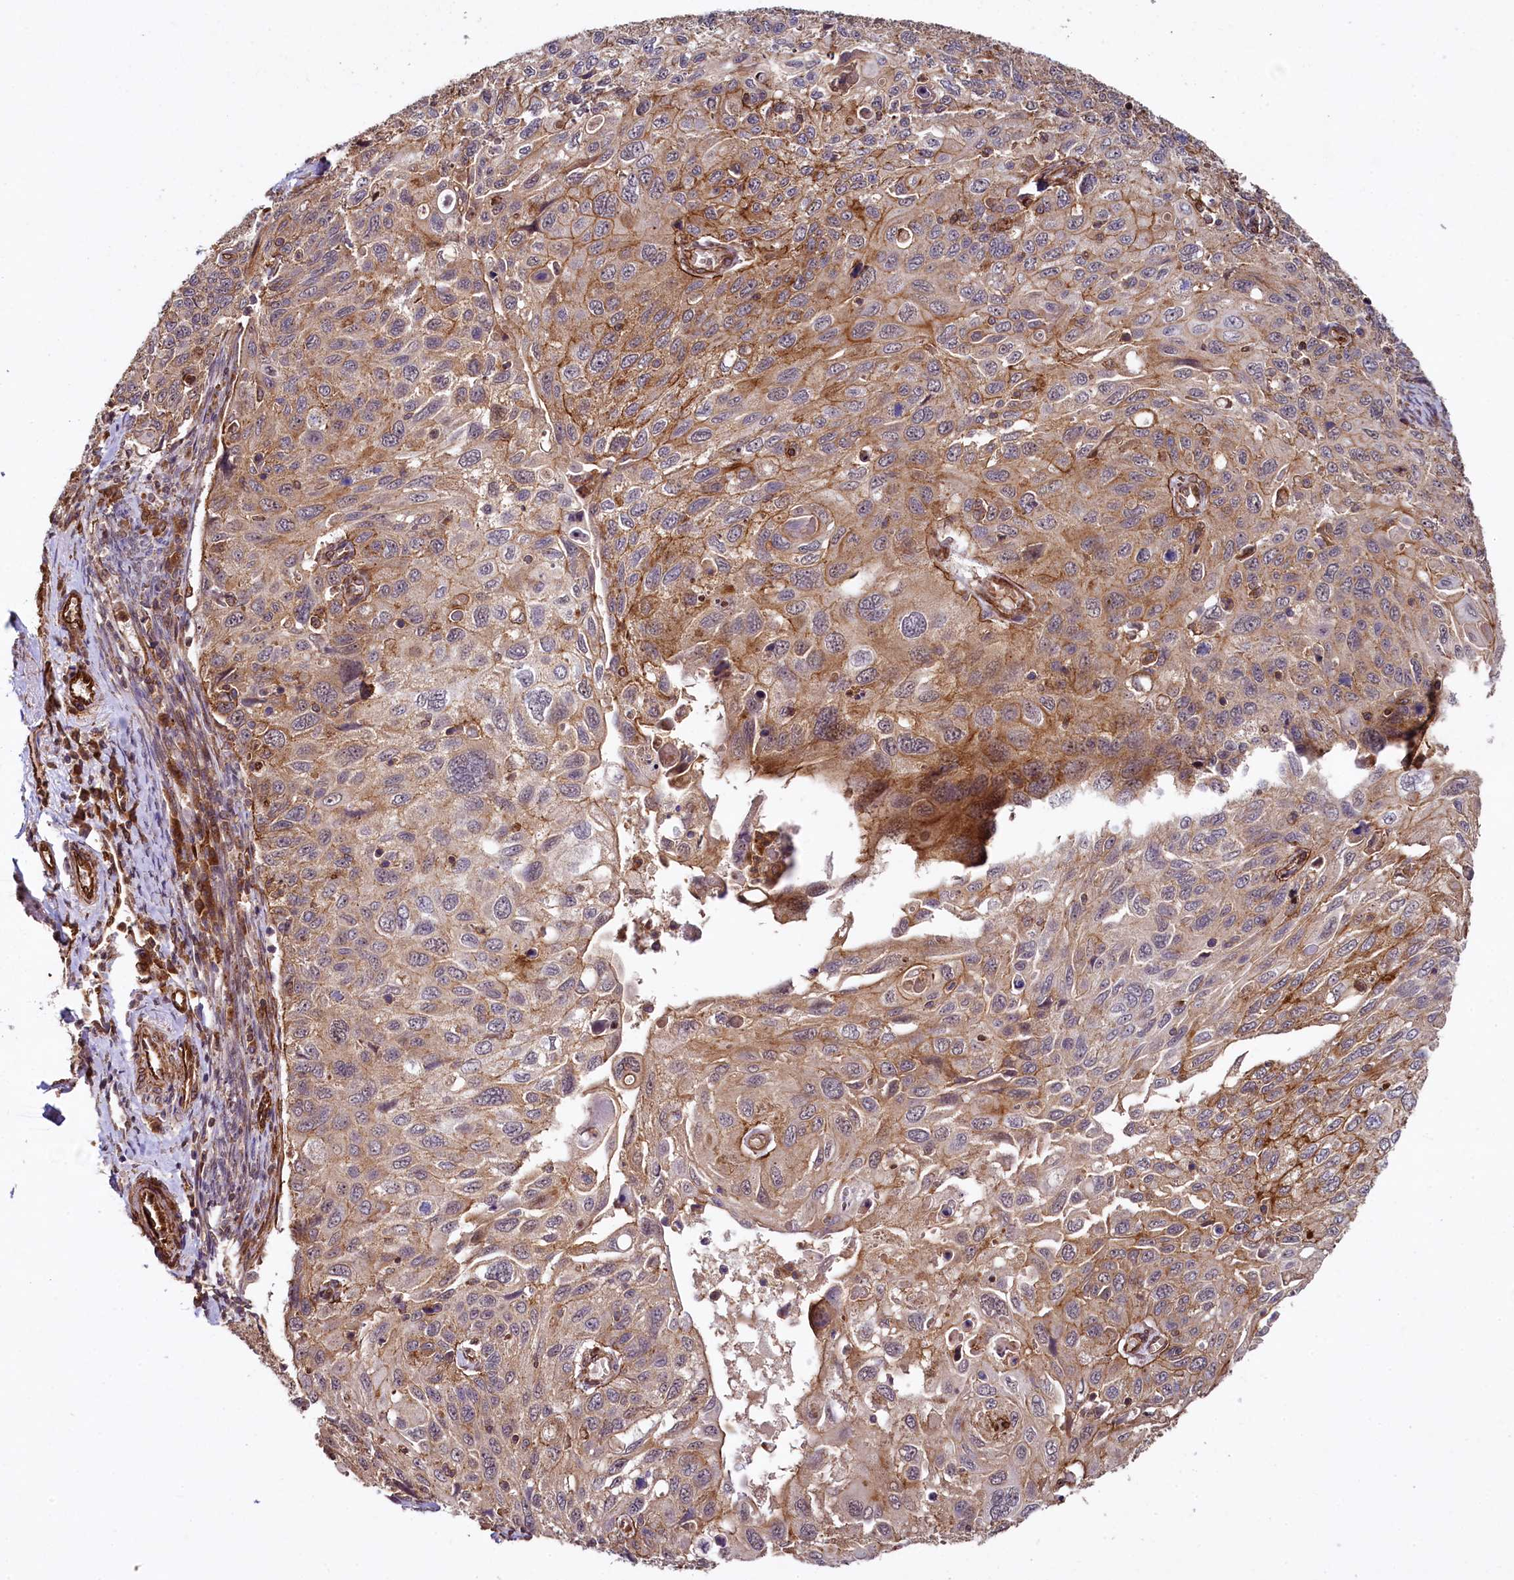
{"staining": {"intensity": "moderate", "quantity": ">75%", "location": "cytoplasmic/membranous"}, "tissue": "cervical cancer", "cell_type": "Tumor cells", "image_type": "cancer", "snomed": [{"axis": "morphology", "description": "Squamous cell carcinoma, NOS"}, {"axis": "topography", "description": "Cervix"}], "caption": "Human cervical cancer (squamous cell carcinoma) stained with a brown dye displays moderate cytoplasmic/membranous positive staining in approximately >75% of tumor cells.", "gene": "SVIP", "patient": {"sex": "female", "age": 70}}